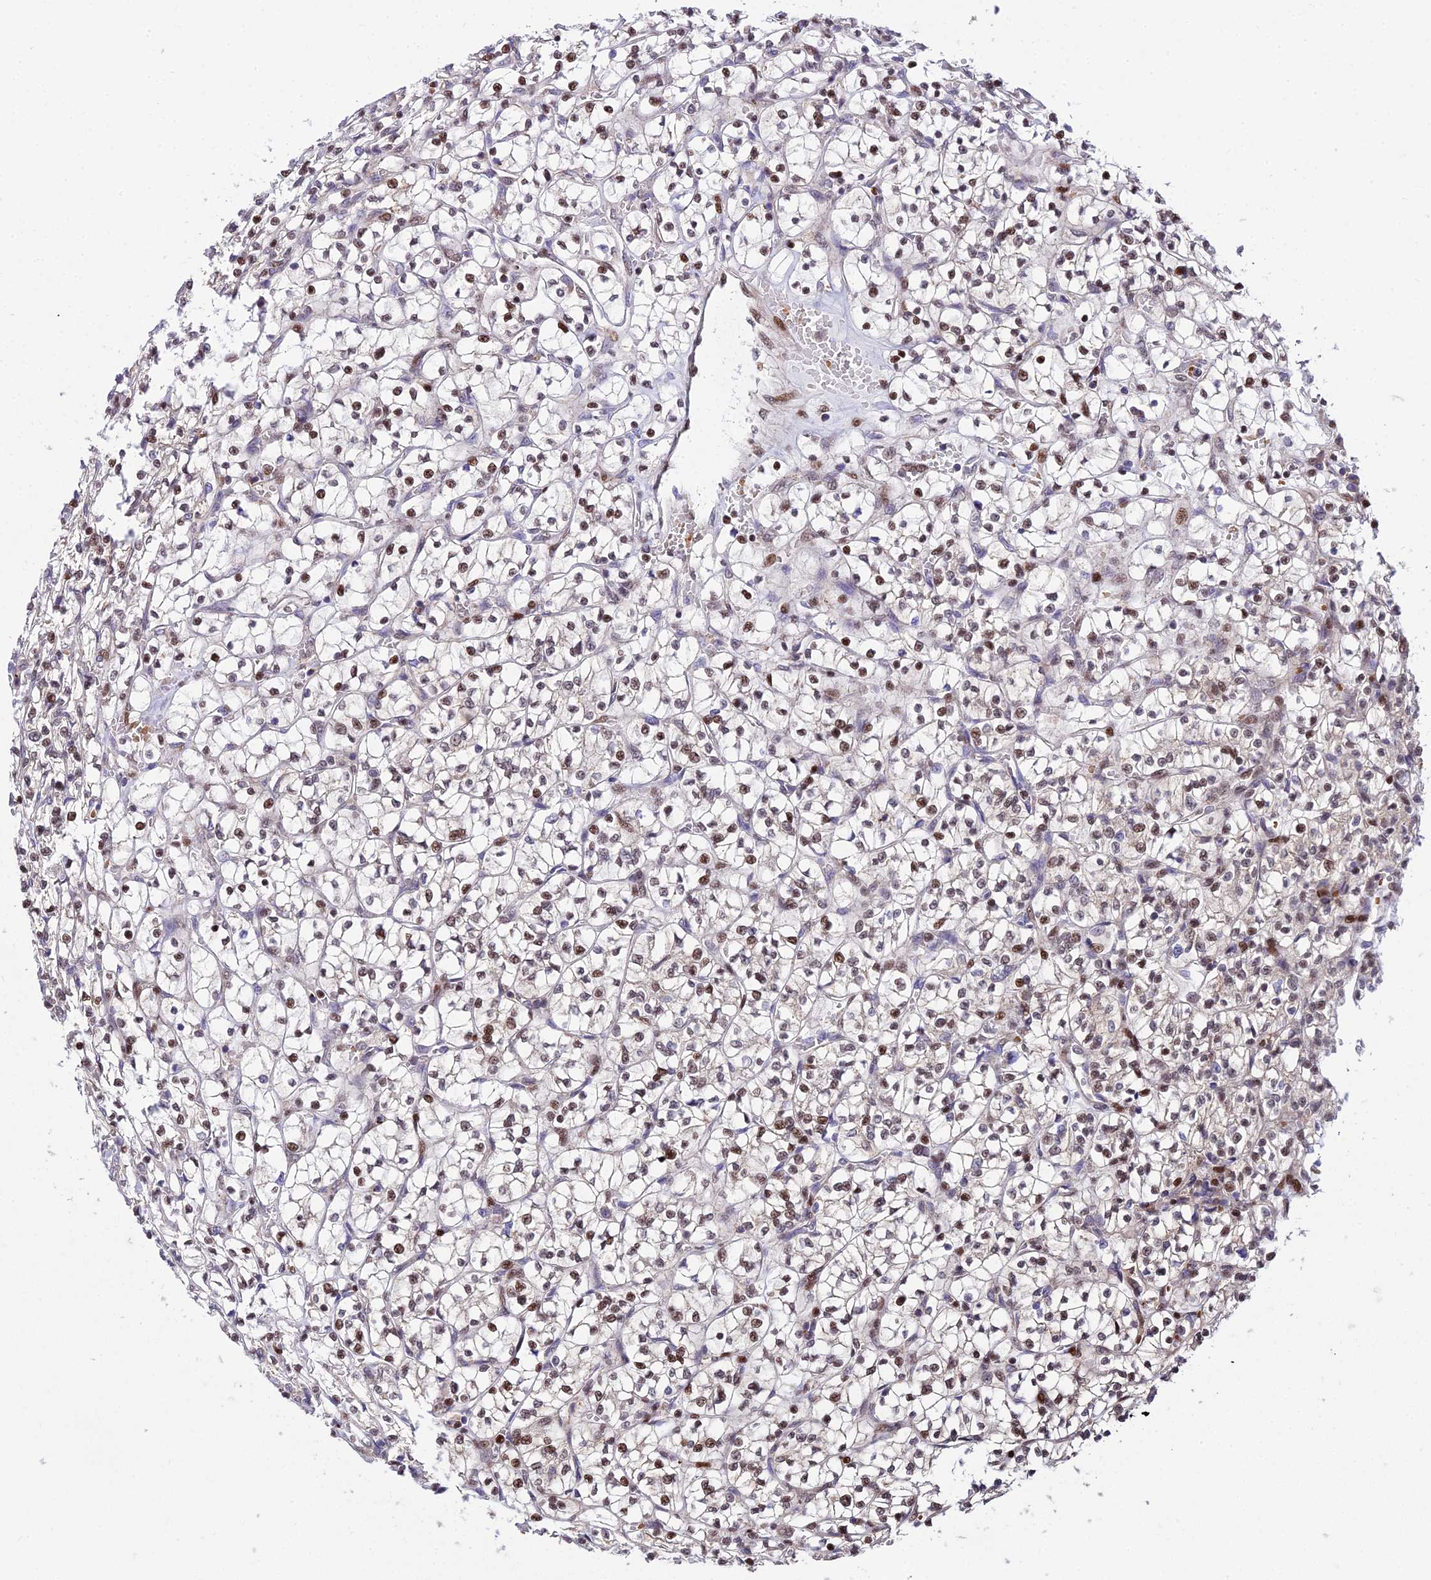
{"staining": {"intensity": "moderate", "quantity": ">75%", "location": "nuclear"}, "tissue": "renal cancer", "cell_type": "Tumor cells", "image_type": "cancer", "snomed": [{"axis": "morphology", "description": "Adenocarcinoma, NOS"}, {"axis": "topography", "description": "Kidney"}], "caption": "Immunohistochemistry (IHC) staining of renal cancer, which reveals medium levels of moderate nuclear positivity in approximately >75% of tumor cells indicating moderate nuclear protein expression. The staining was performed using DAB (brown) for protein detection and nuclei were counterstained in hematoxylin (blue).", "gene": "CIB3", "patient": {"sex": "female", "age": 64}}